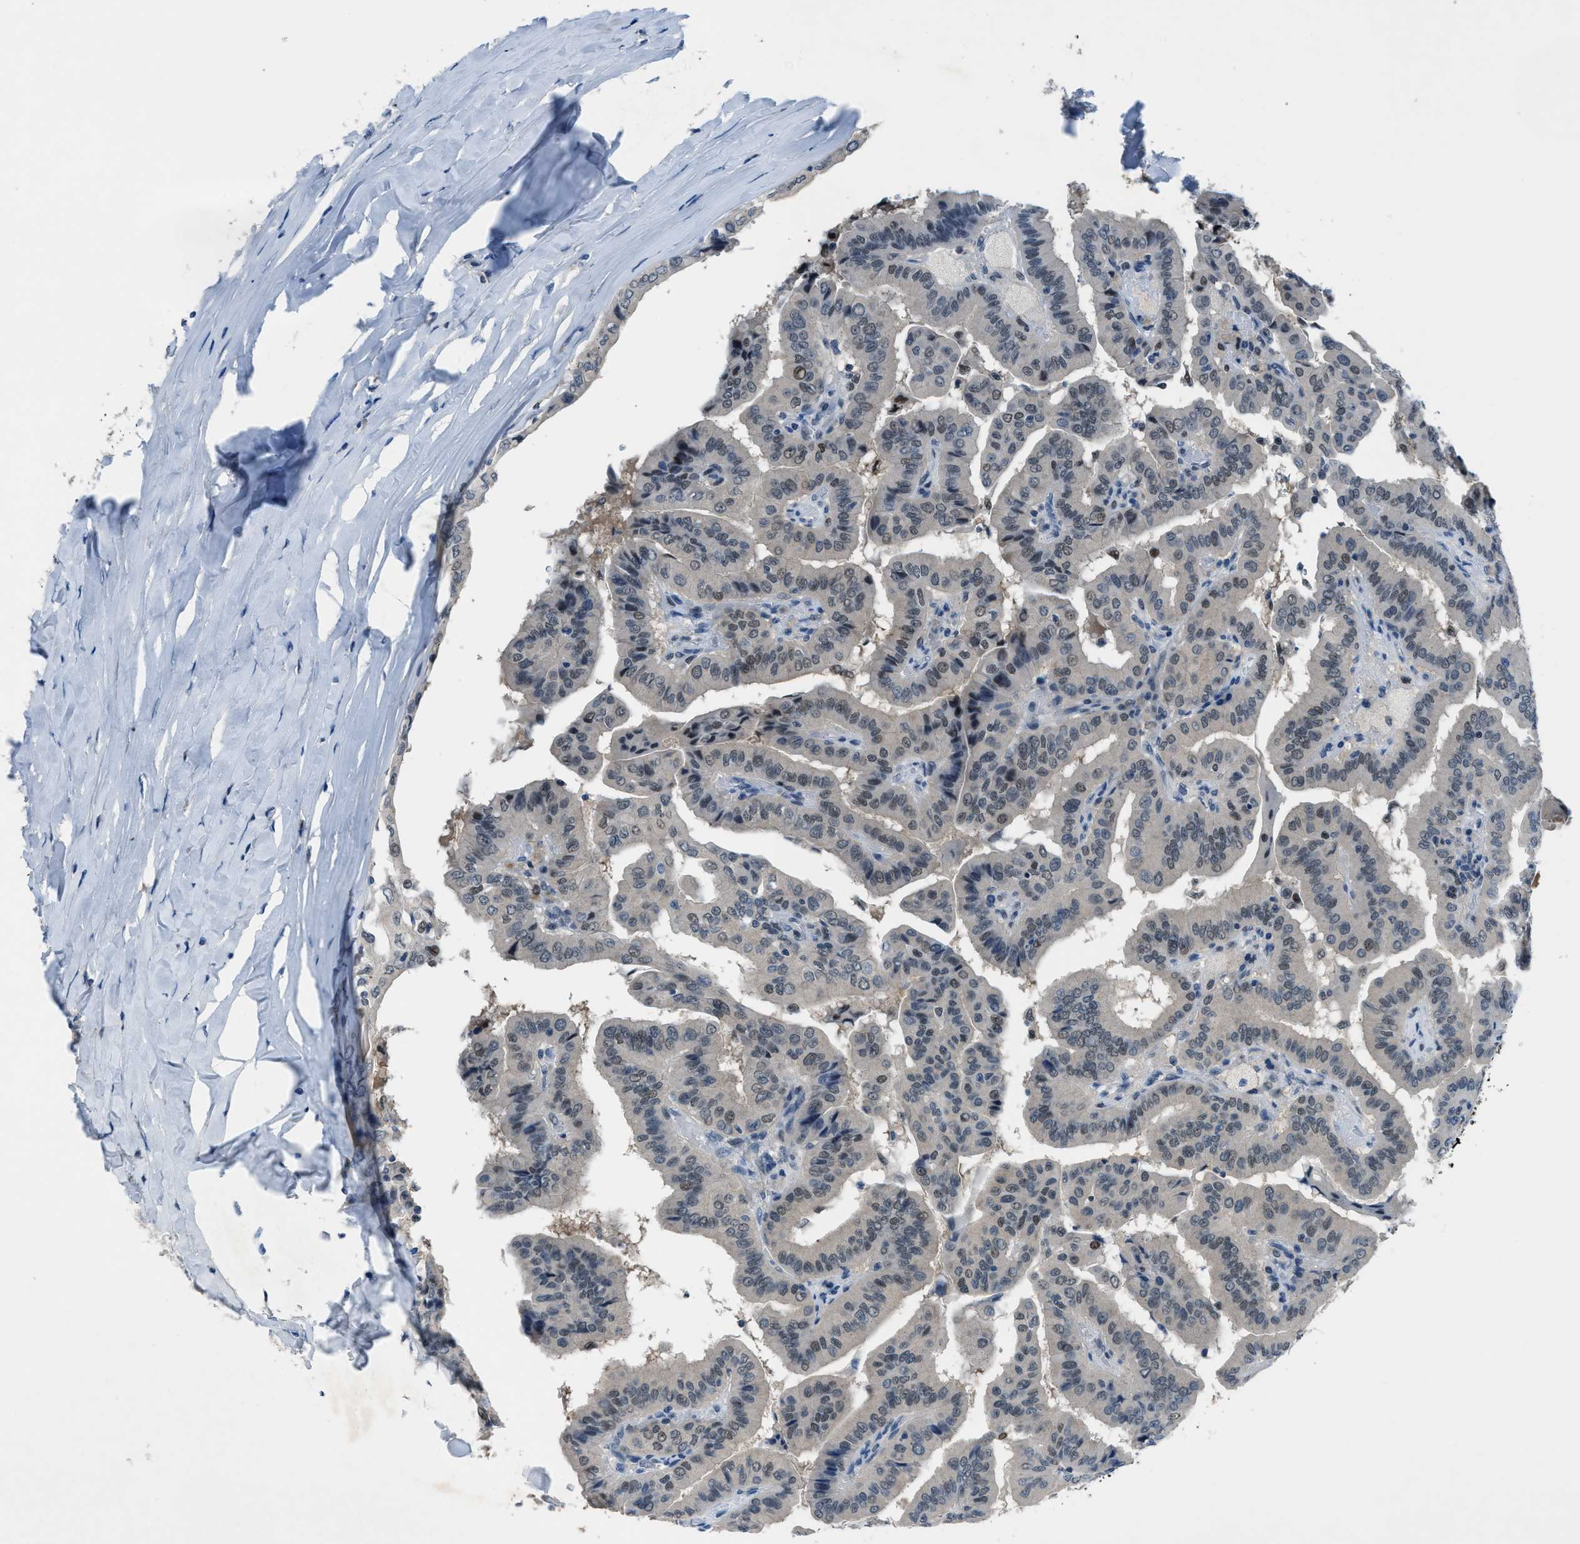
{"staining": {"intensity": "weak", "quantity": "25%-75%", "location": "nuclear"}, "tissue": "thyroid cancer", "cell_type": "Tumor cells", "image_type": "cancer", "snomed": [{"axis": "morphology", "description": "Papillary adenocarcinoma, NOS"}, {"axis": "topography", "description": "Thyroid gland"}], "caption": "Protein staining of thyroid cancer (papillary adenocarcinoma) tissue displays weak nuclear staining in about 25%-75% of tumor cells.", "gene": "DUSP19", "patient": {"sex": "male", "age": 33}}